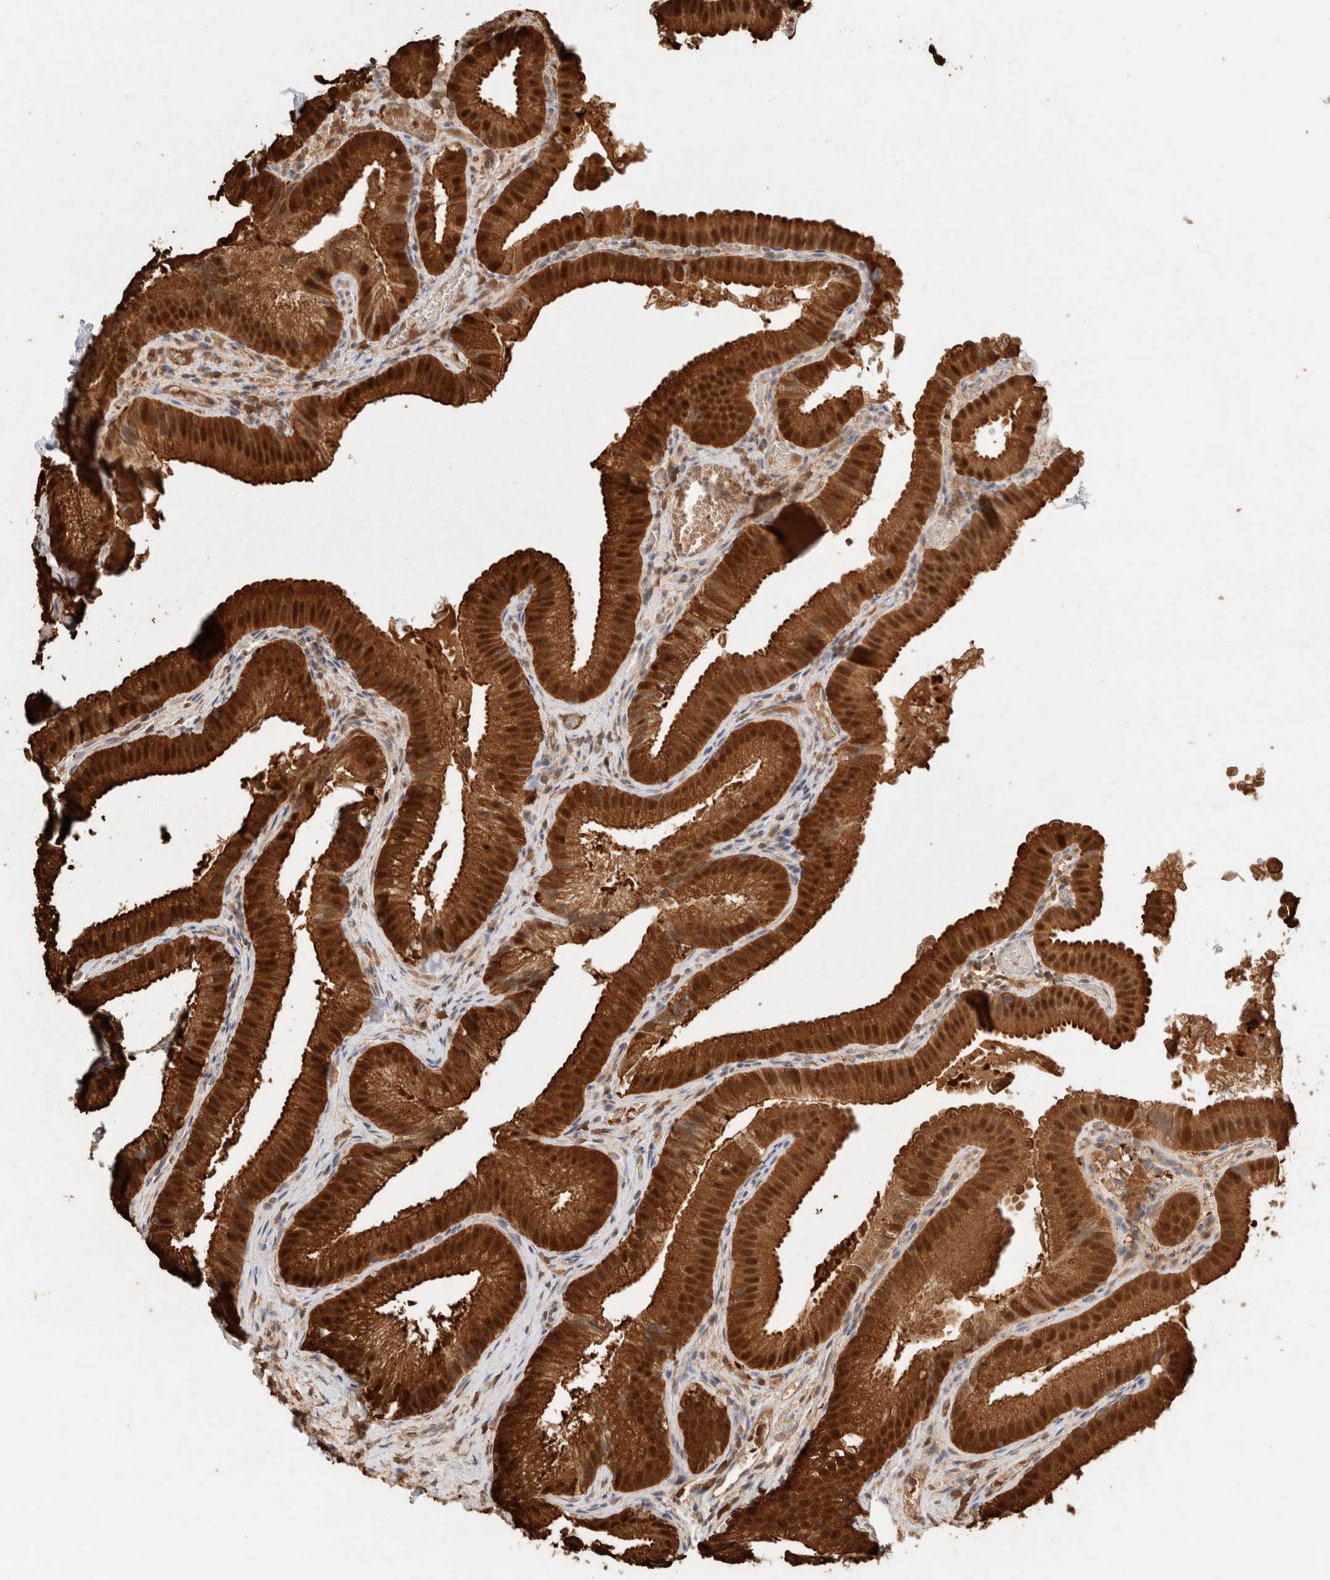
{"staining": {"intensity": "strong", "quantity": ">75%", "location": "cytoplasmic/membranous,nuclear"}, "tissue": "gallbladder", "cell_type": "Glandular cells", "image_type": "normal", "snomed": [{"axis": "morphology", "description": "Normal tissue, NOS"}, {"axis": "topography", "description": "Gallbladder"}], "caption": "Gallbladder stained with immunohistochemistry (IHC) reveals strong cytoplasmic/membranous,nuclear staining in about >75% of glandular cells. The staining was performed using DAB to visualize the protein expression in brown, while the nuclei were stained in blue with hematoxylin (Magnification: 20x).", "gene": "CA13", "patient": {"sex": "female", "age": 30}}